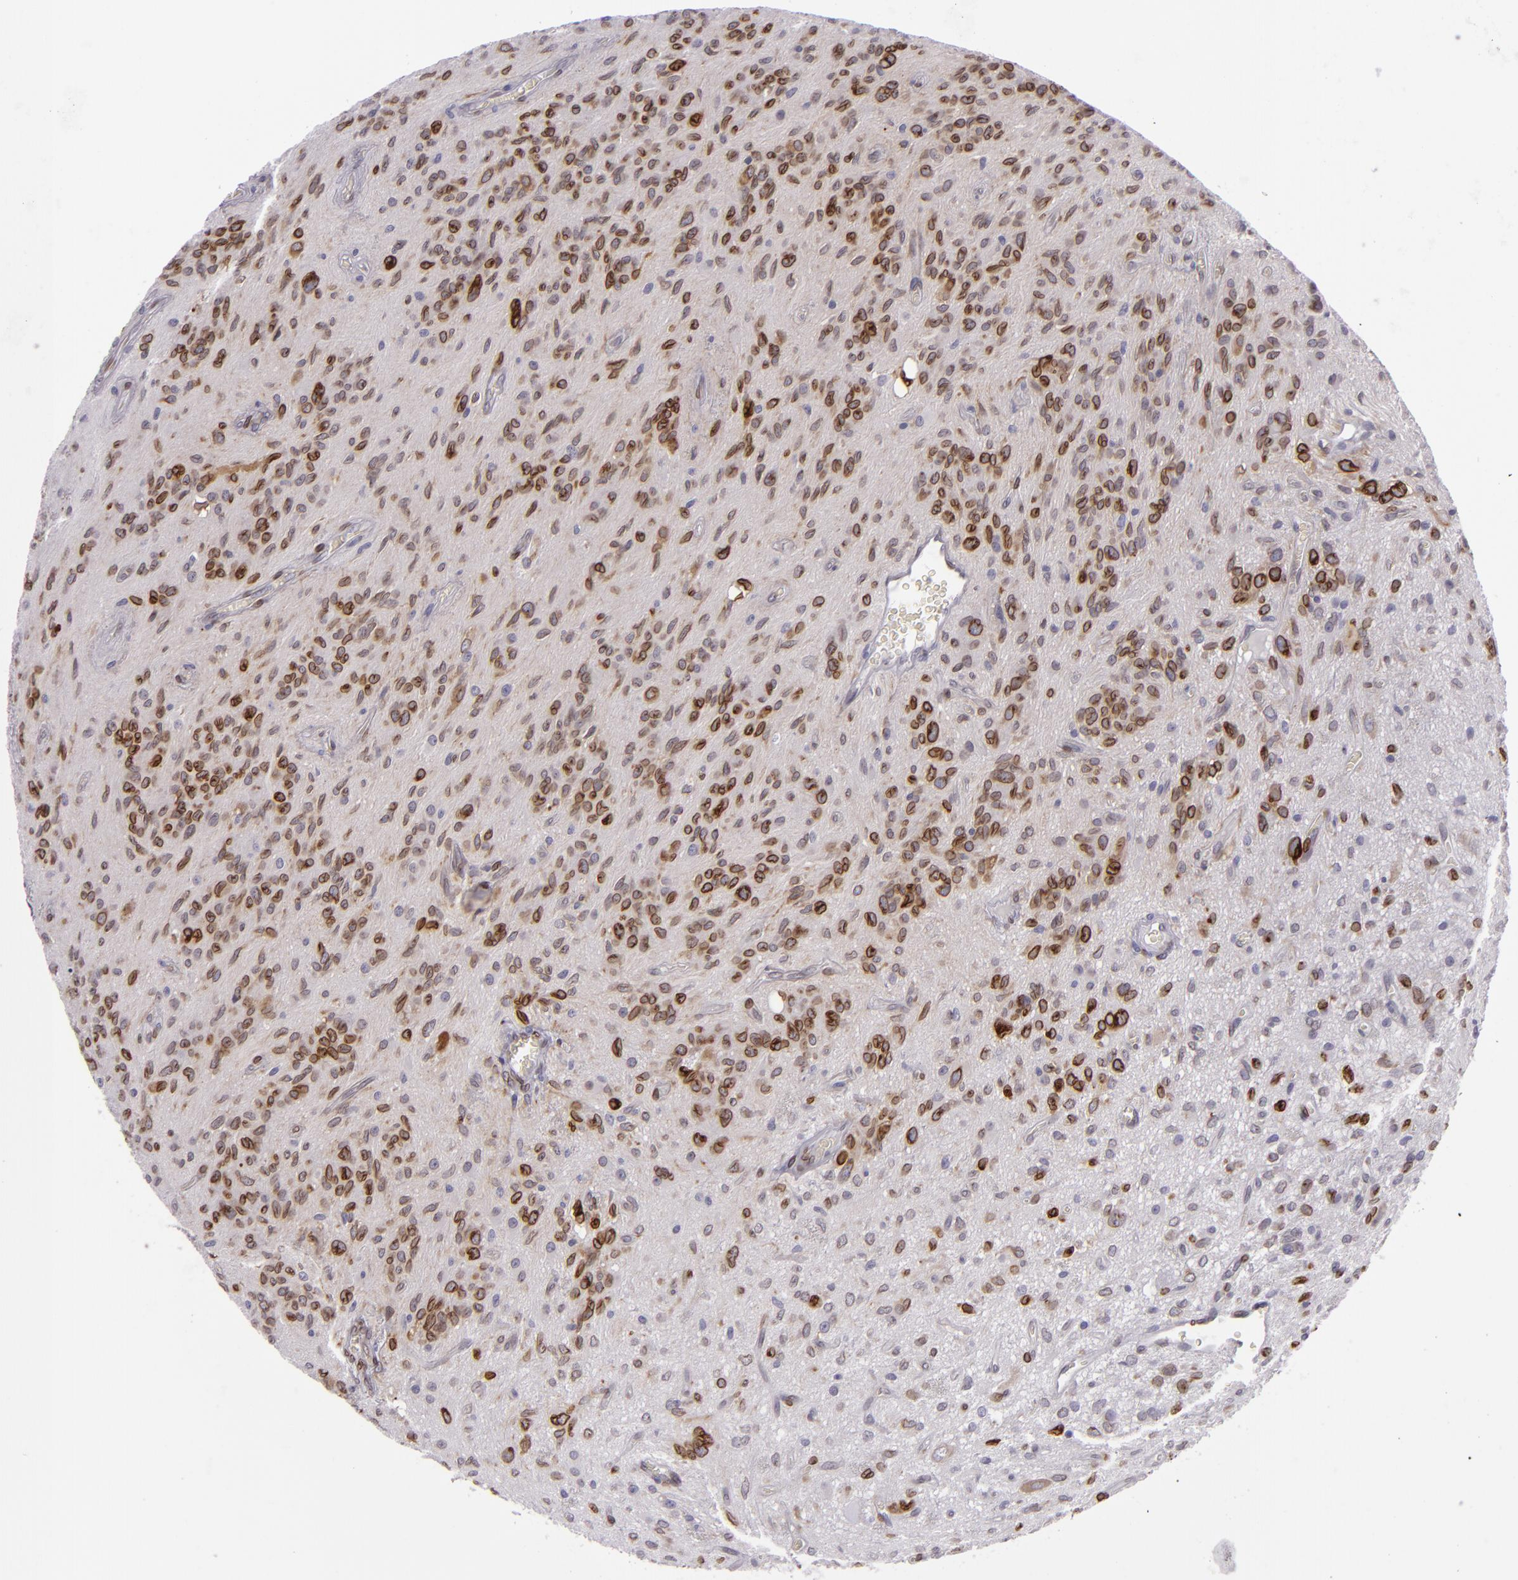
{"staining": {"intensity": "strong", "quantity": ">75%", "location": "nuclear"}, "tissue": "glioma", "cell_type": "Tumor cells", "image_type": "cancer", "snomed": [{"axis": "morphology", "description": "Glioma, malignant, Low grade"}, {"axis": "topography", "description": "Brain"}], "caption": "Malignant low-grade glioma stained with IHC demonstrates strong nuclear expression in about >75% of tumor cells.", "gene": "EMD", "patient": {"sex": "female", "age": 15}}